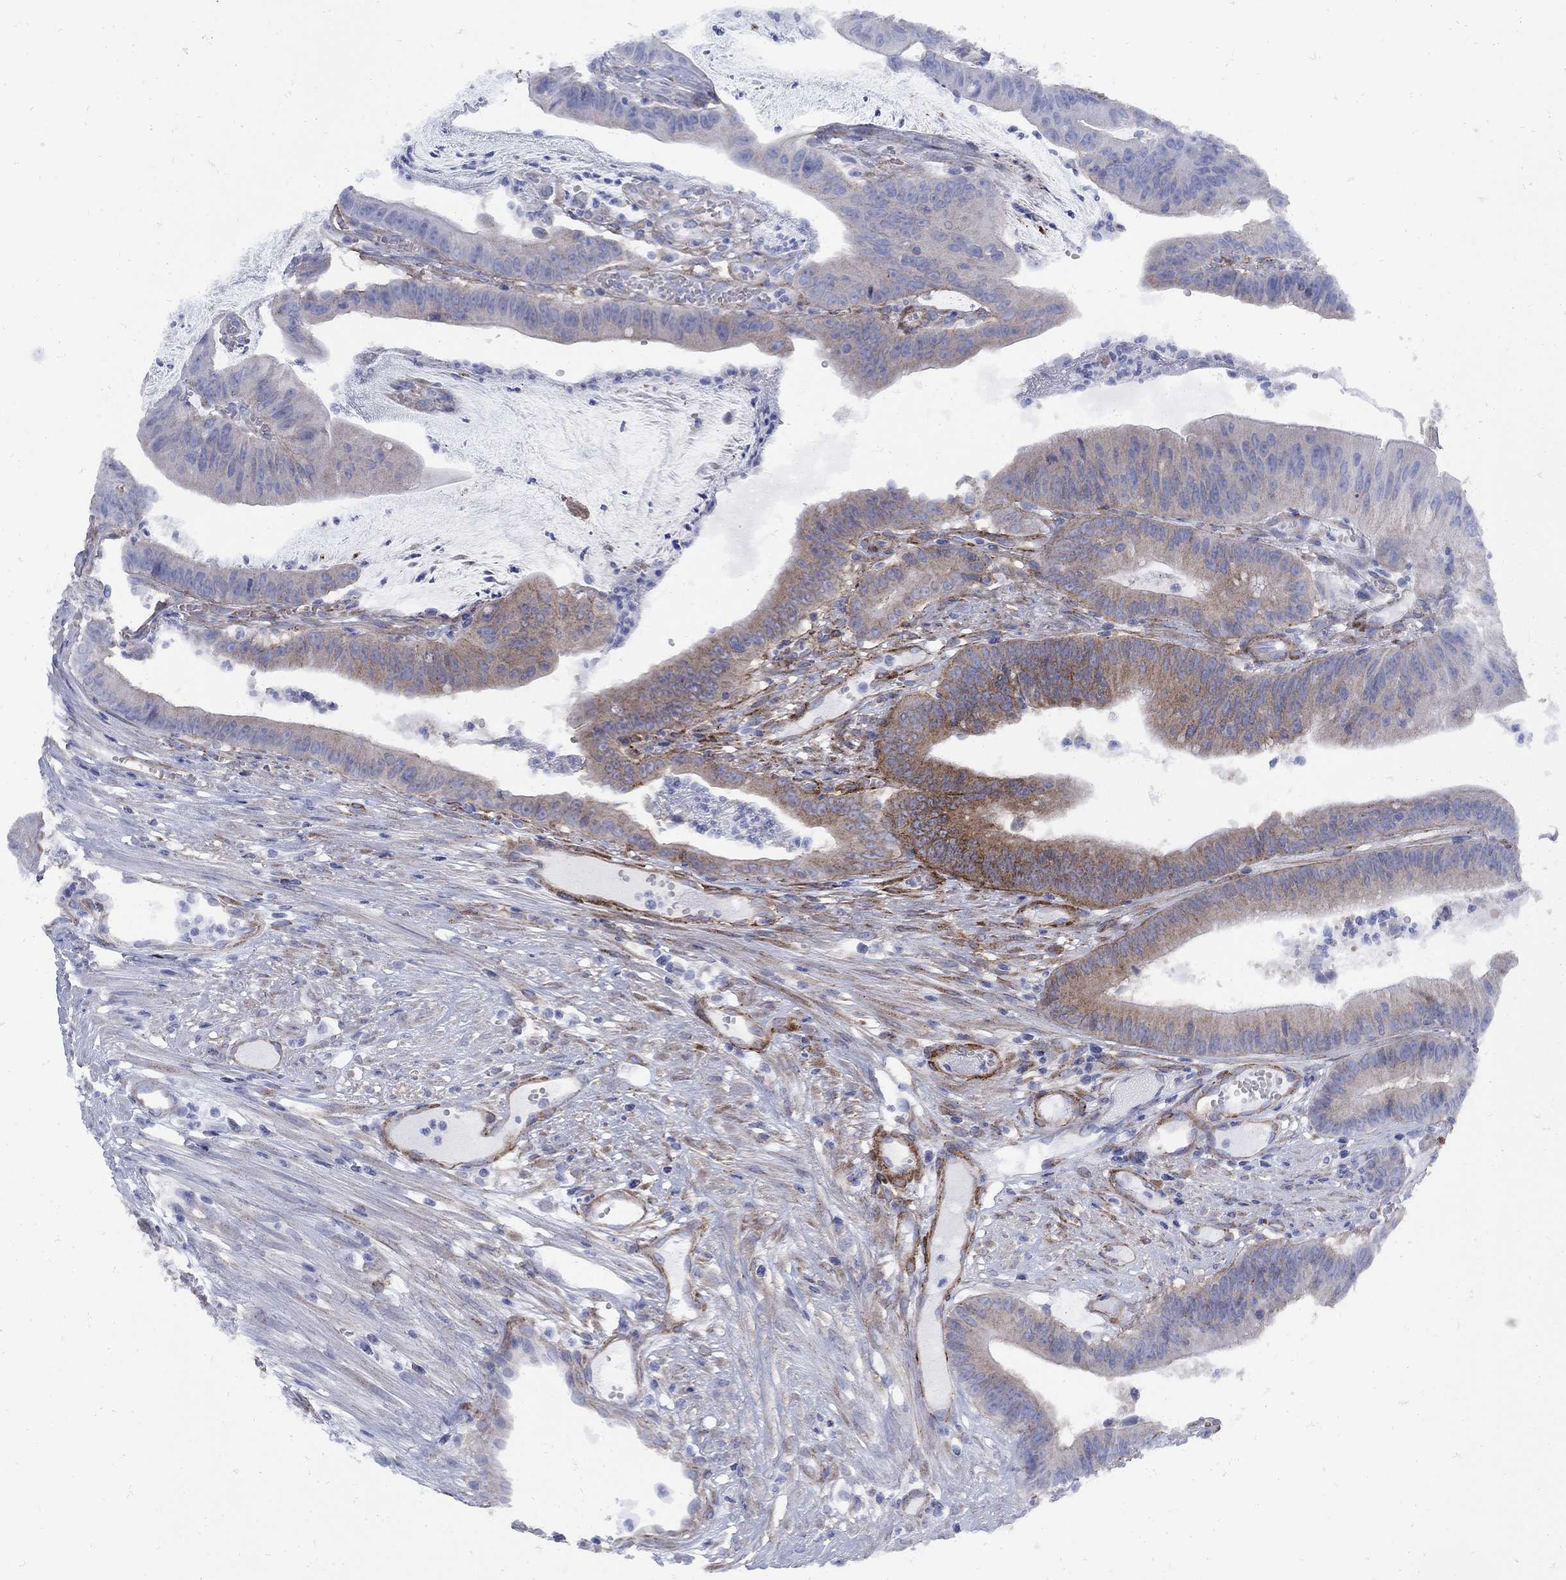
{"staining": {"intensity": "moderate", "quantity": "25%-75%", "location": "cytoplasmic/membranous"}, "tissue": "colorectal cancer", "cell_type": "Tumor cells", "image_type": "cancer", "snomed": [{"axis": "morphology", "description": "Adenocarcinoma, NOS"}, {"axis": "topography", "description": "Colon"}], "caption": "Human colorectal cancer (adenocarcinoma) stained for a protein (brown) demonstrates moderate cytoplasmic/membranous positive staining in approximately 25%-75% of tumor cells.", "gene": "SEPTIN8", "patient": {"sex": "female", "age": 69}}